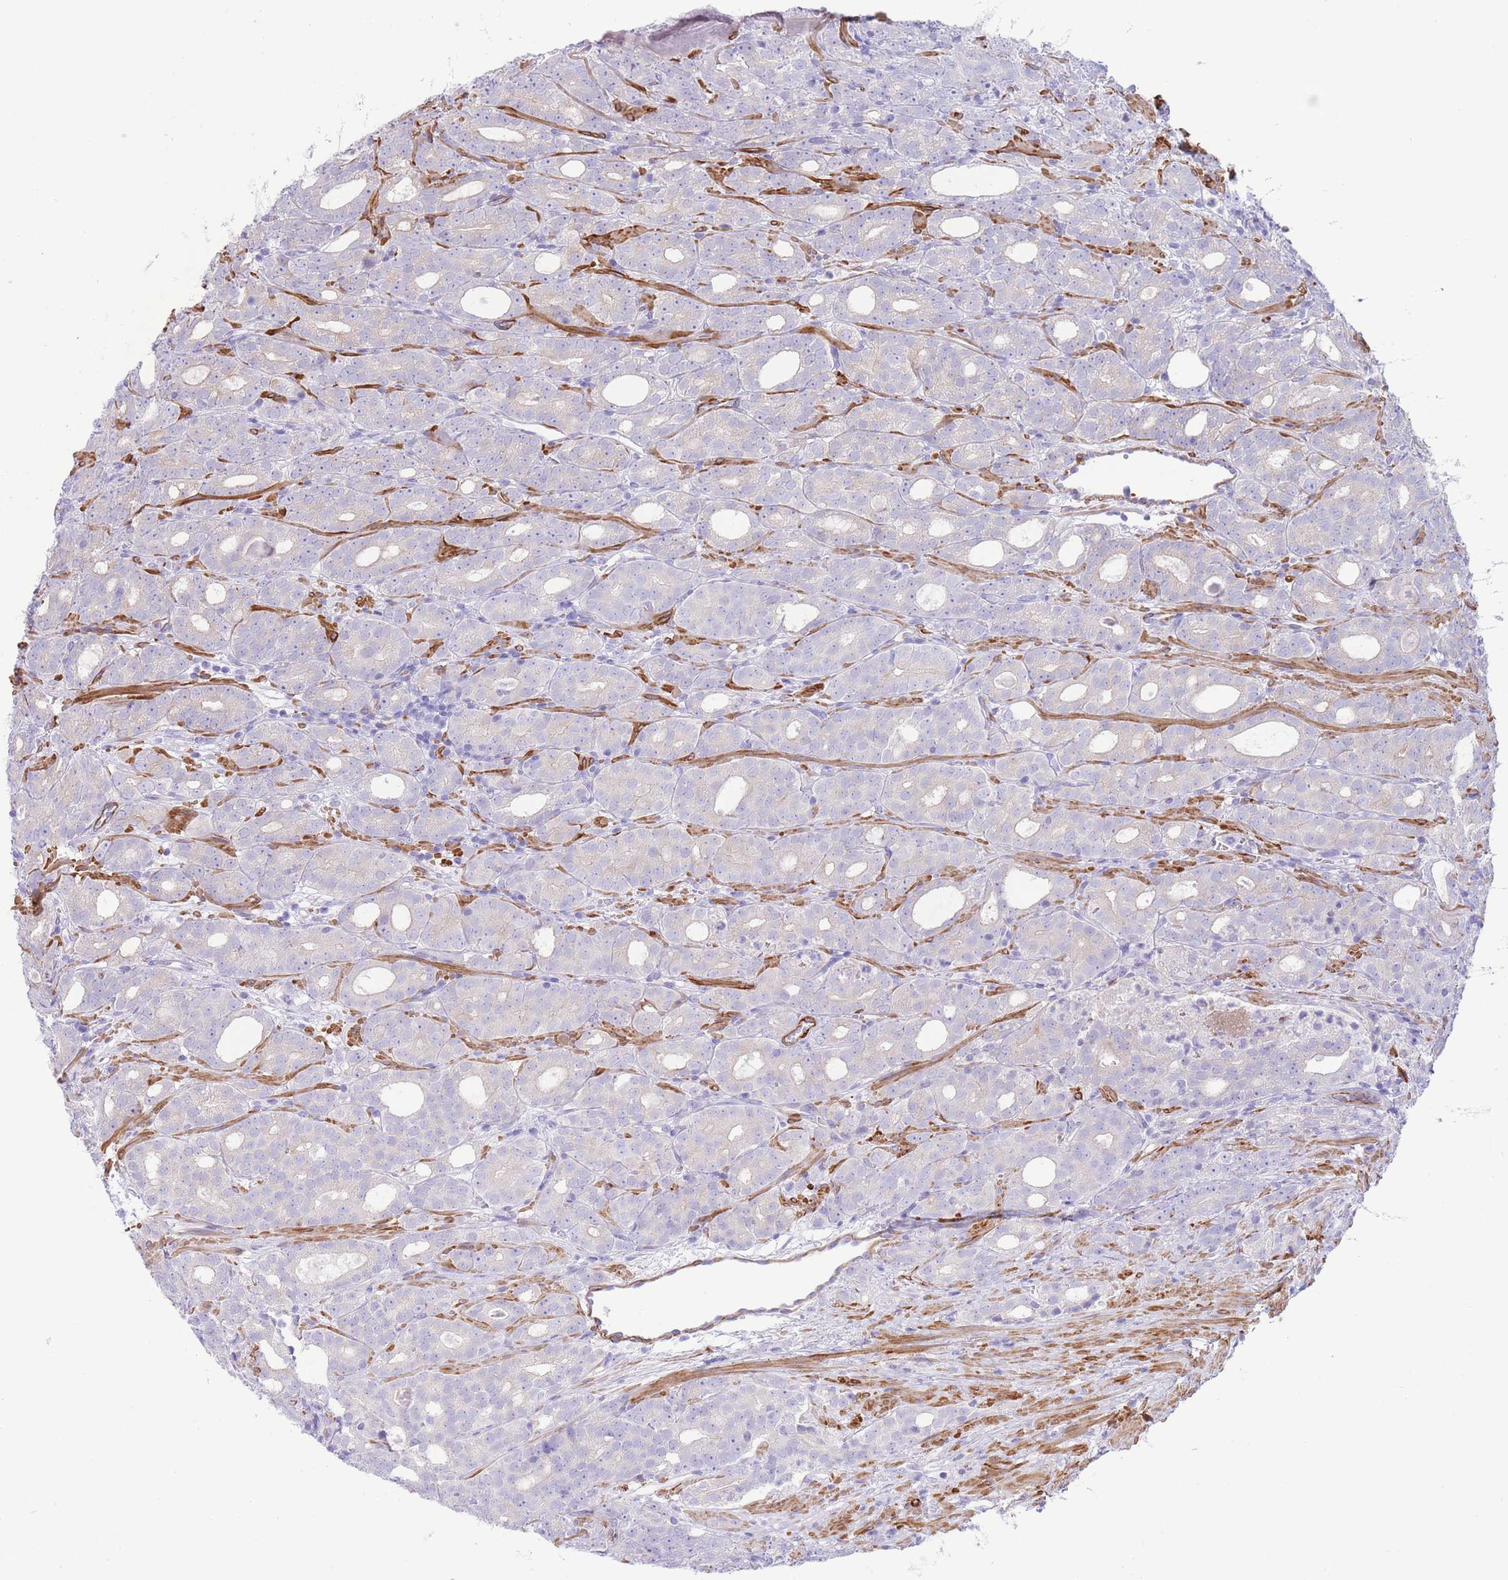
{"staining": {"intensity": "negative", "quantity": "none", "location": "none"}, "tissue": "prostate cancer", "cell_type": "Tumor cells", "image_type": "cancer", "snomed": [{"axis": "morphology", "description": "Adenocarcinoma, High grade"}, {"axis": "topography", "description": "Prostate"}], "caption": "IHC photomicrograph of human high-grade adenocarcinoma (prostate) stained for a protein (brown), which displays no staining in tumor cells.", "gene": "VWA8", "patient": {"sex": "male", "age": 64}}